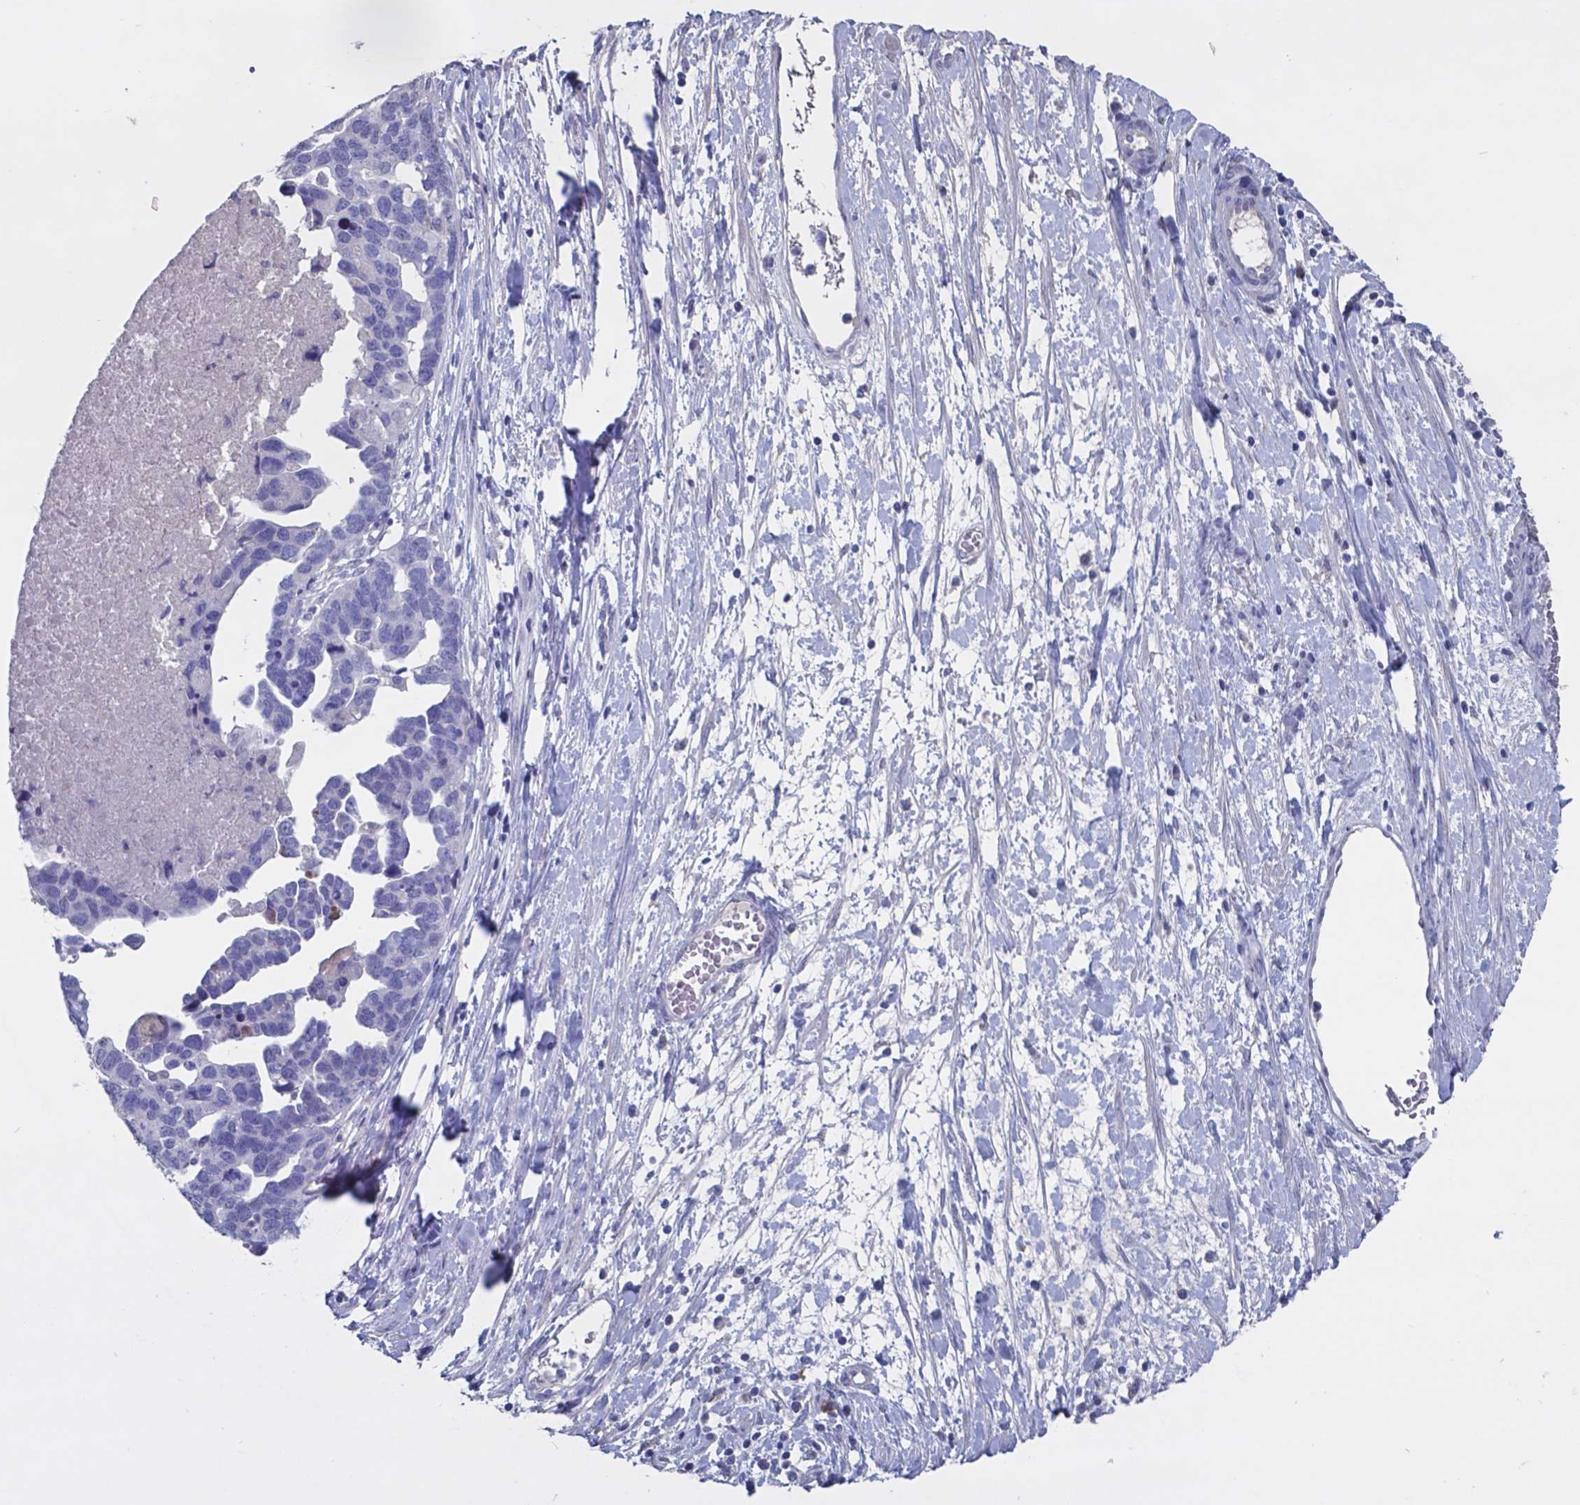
{"staining": {"intensity": "negative", "quantity": "none", "location": "none"}, "tissue": "ovarian cancer", "cell_type": "Tumor cells", "image_type": "cancer", "snomed": [{"axis": "morphology", "description": "Cystadenocarcinoma, serous, NOS"}, {"axis": "topography", "description": "Ovary"}], "caption": "Tumor cells are negative for brown protein staining in ovarian serous cystadenocarcinoma. (DAB immunohistochemistry with hematoxylin counter stain).", "gene": "TTR", "patient": {"sex": "female", "age": 54}}